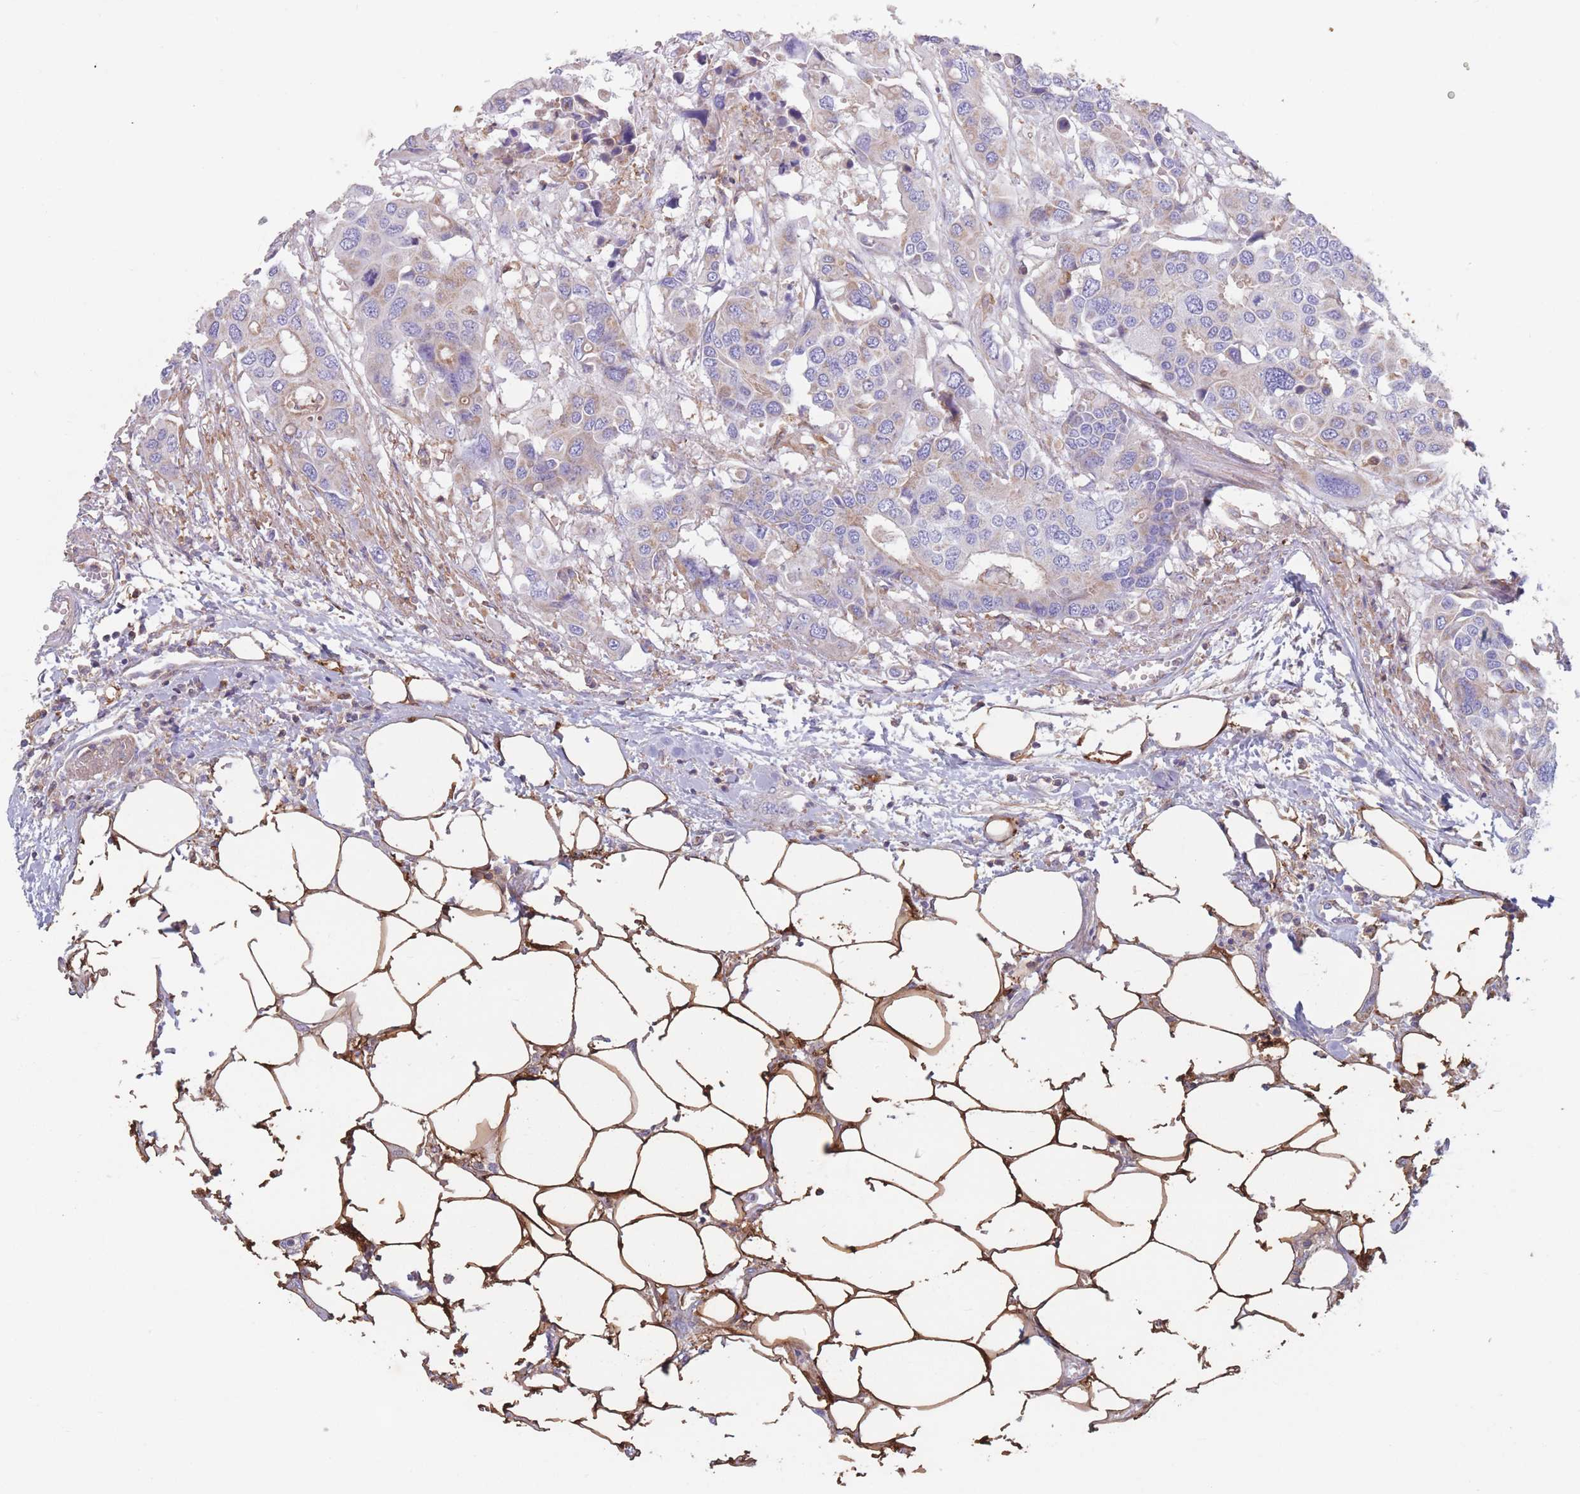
{"staining": {"intensity": "weak", "quantity": "25%-75%", "location": "cytoplasmic/membranous"}, "tissue": "colorectal cancer", "cell_type": "Tumor cells", "image_type": "cancer", "snomed": [{"axis": "morphology", "description": "Adenocarcinoma, NOS"}, {"axis": "topography", "description": "Colon"}], "caption": "Immunohistochemistry of human adenocarcinoma (colorectal) shows low levels of weak cytoplasmic/membranous positivity in about 25%-75% of tumor cells.", "gene": "ADH1A", "patient": {"sex": "male", "age": 77}}